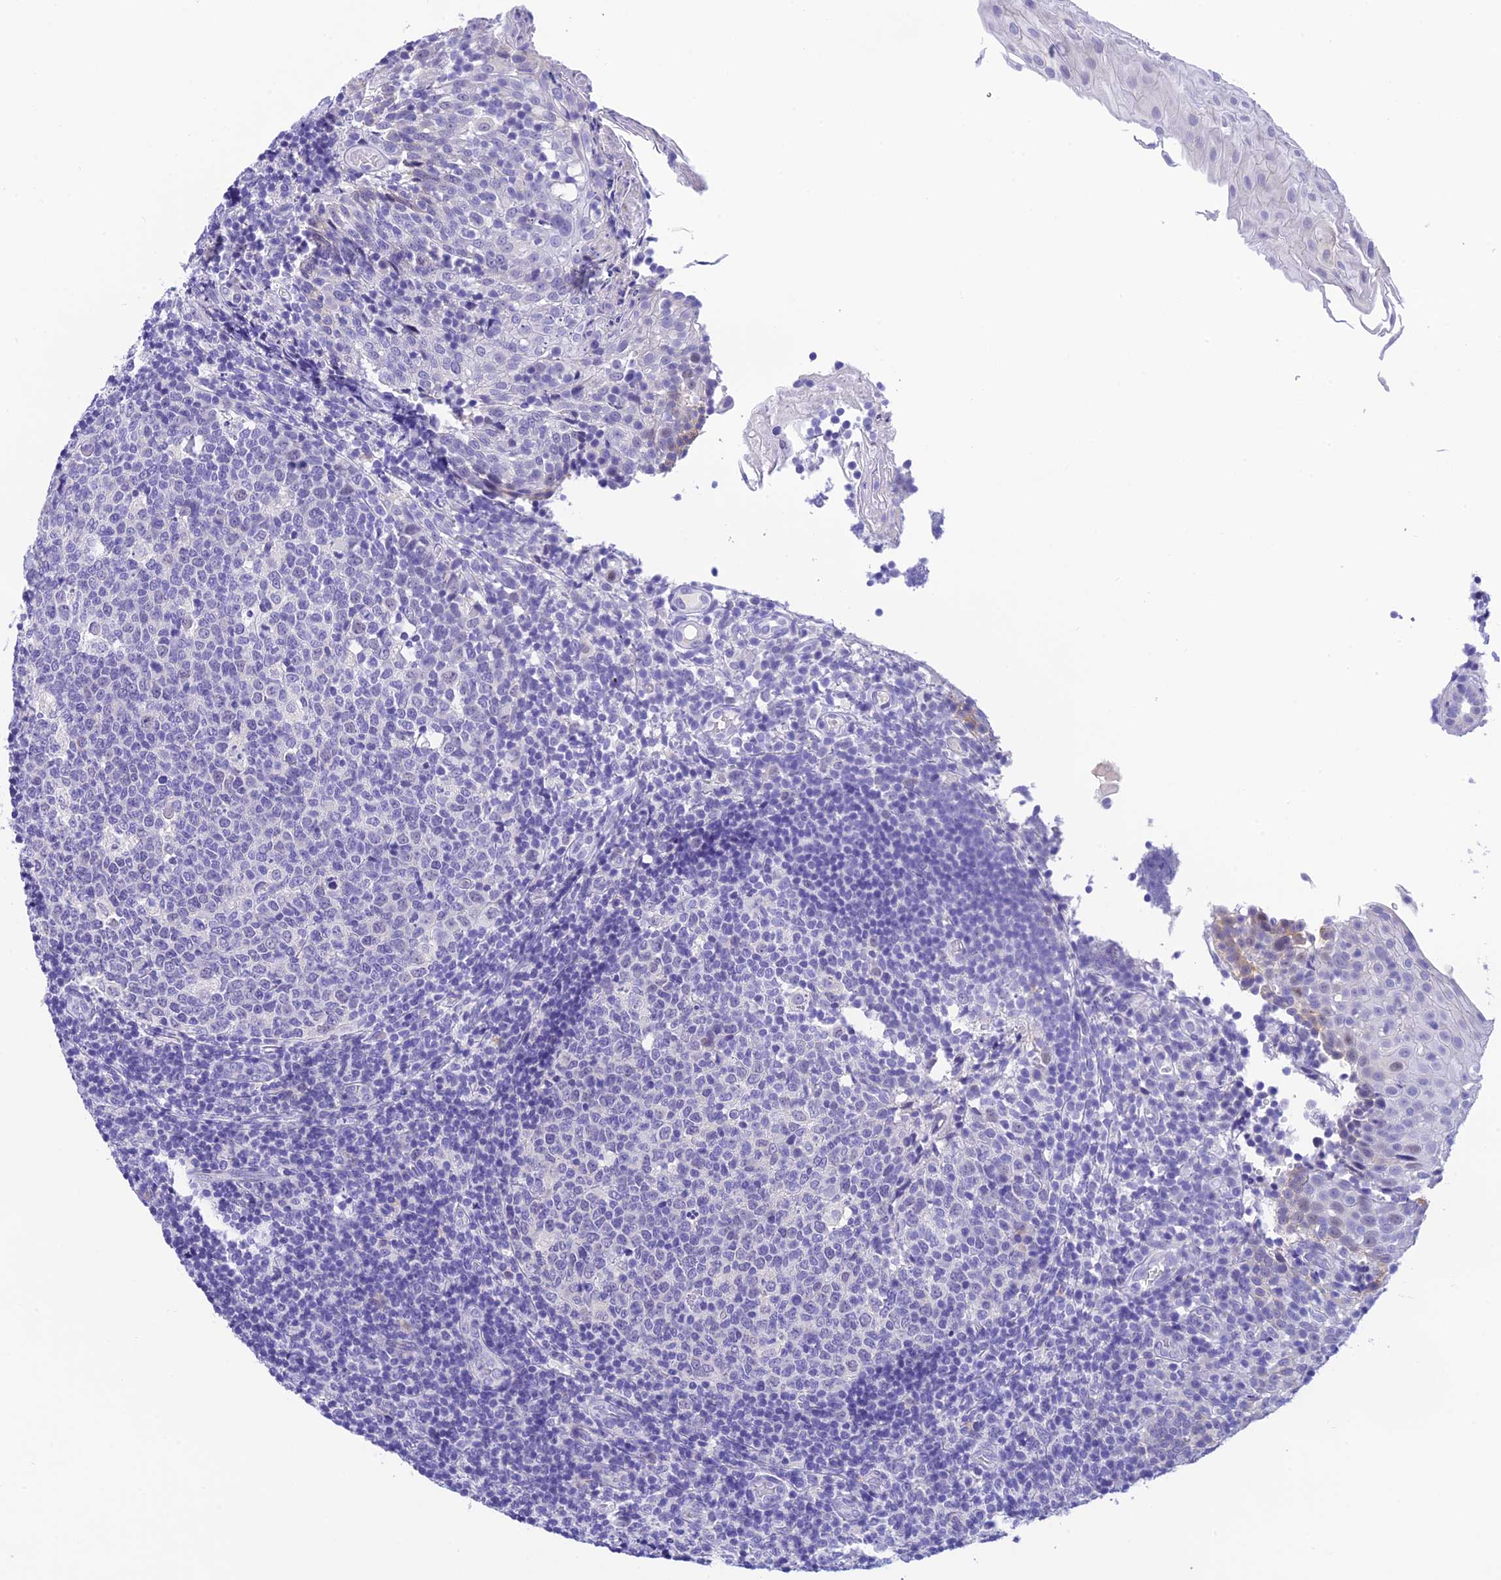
{"staining": {"intensity": "negative", "quantity": "none", "location": "none"}, "tissue": "tonsil", "cell_type": "Germinal center cells", "image_type": "normal", "snomed": [{"axis": "morphology", "description": "Normal tissue, NOS"}, {"axis": "topography", "description": "Tonsil"}], "caption": "An immunohistochemistry image of normal tonsil is shown. There is no staining in germinal center cells of tonsil. Nuclei are stained in blue.", "gene": "KDELR3", "patient": {"sex": "female", "age": 19}}